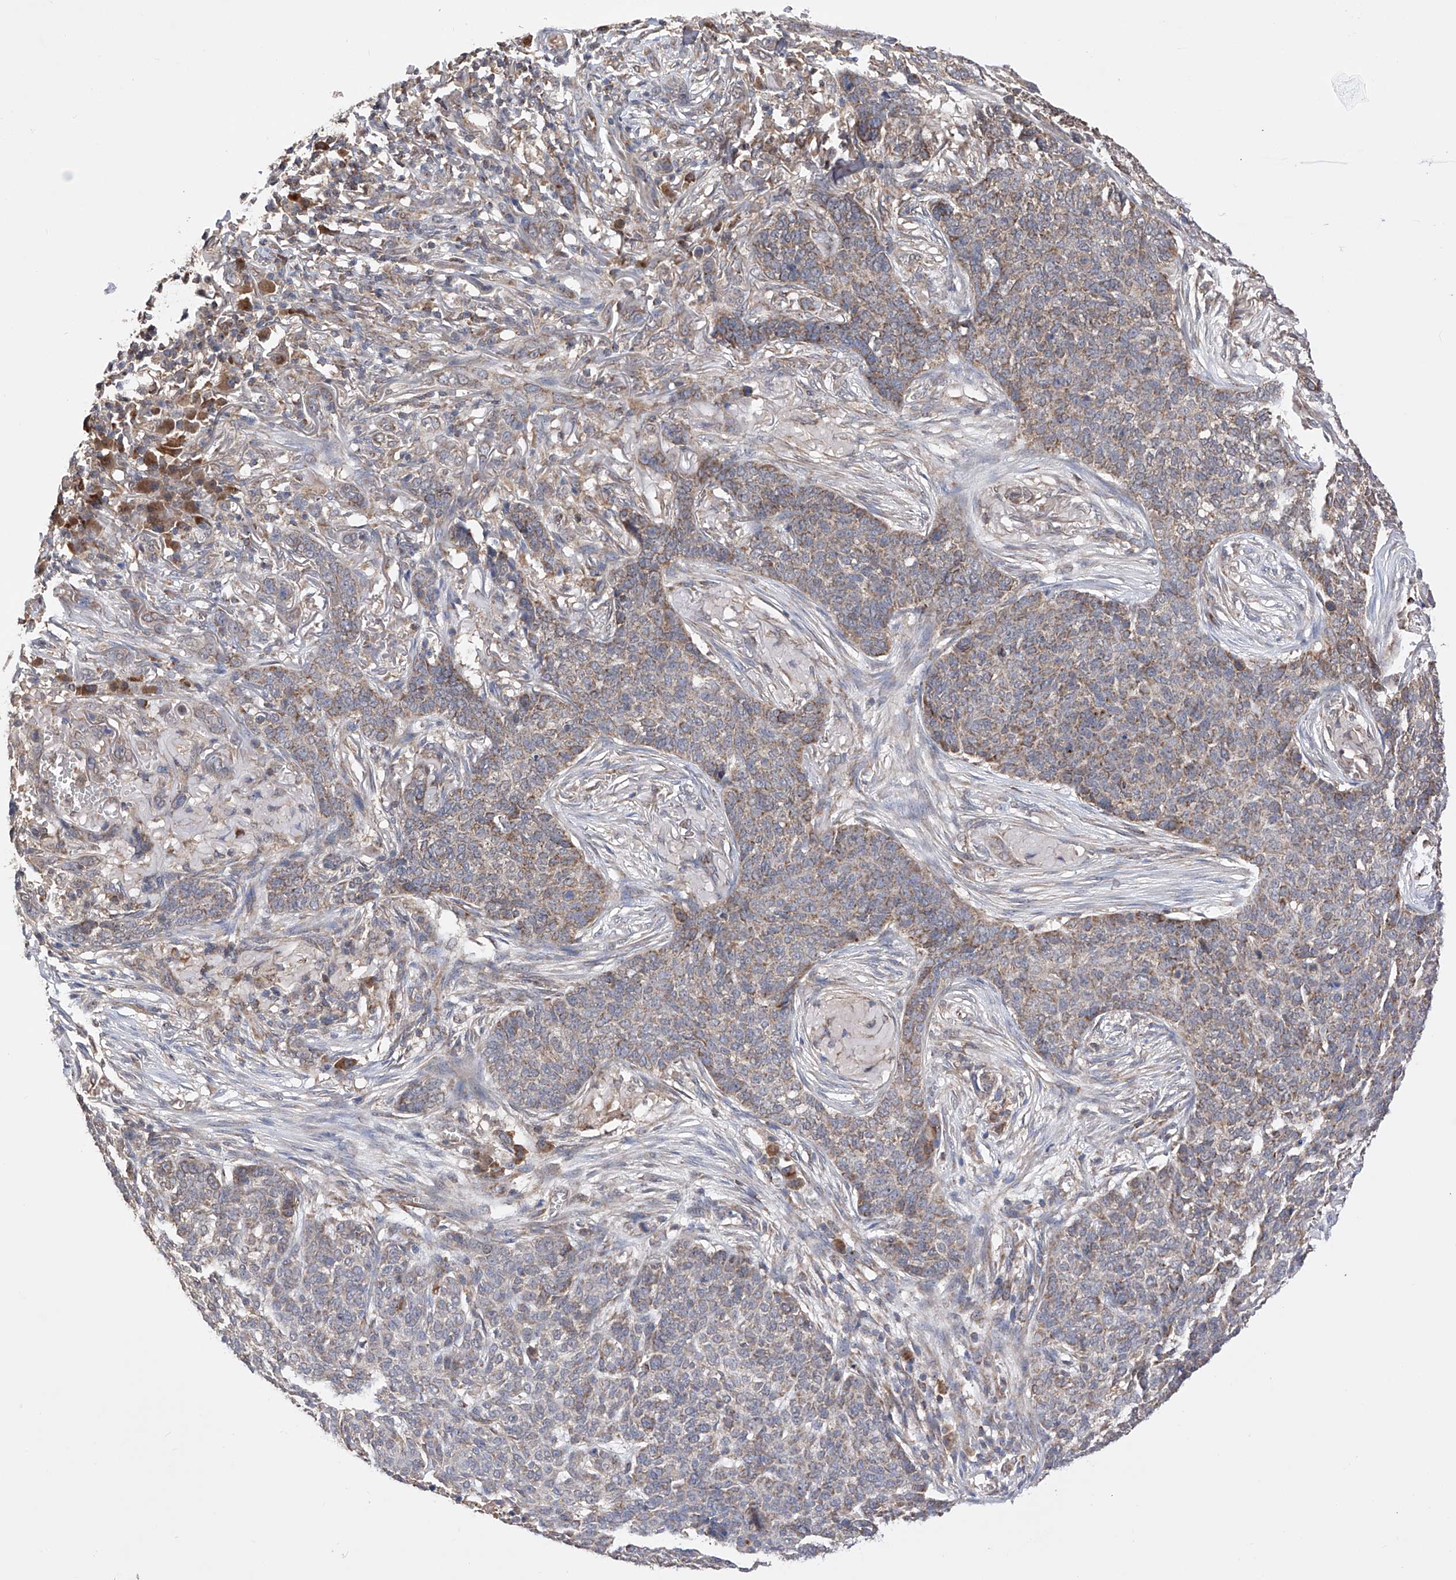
{"staining": {"intensity": "weak", "quantity": "25%-75%", "location": "cytoplasmic/membranous"}, "tissue": "skin cancer", "cell_type": "Tumor cells", "image_type": "cancer", "snomed": [{"axis": "morphology", "description": "Basal cell carcinoma"}, {"axis": "topography", "description": "Skin"}], "caption": "Approximately 25%-75% of tumor cells in skin cancer (basal cell carcinoma) reveal weak cytoplasmic/membranous protein positivity as visualized by brown immunohistochemical staining.", "gene": "SDHAF4", "patient": {"sex": "male", "age": 85}}